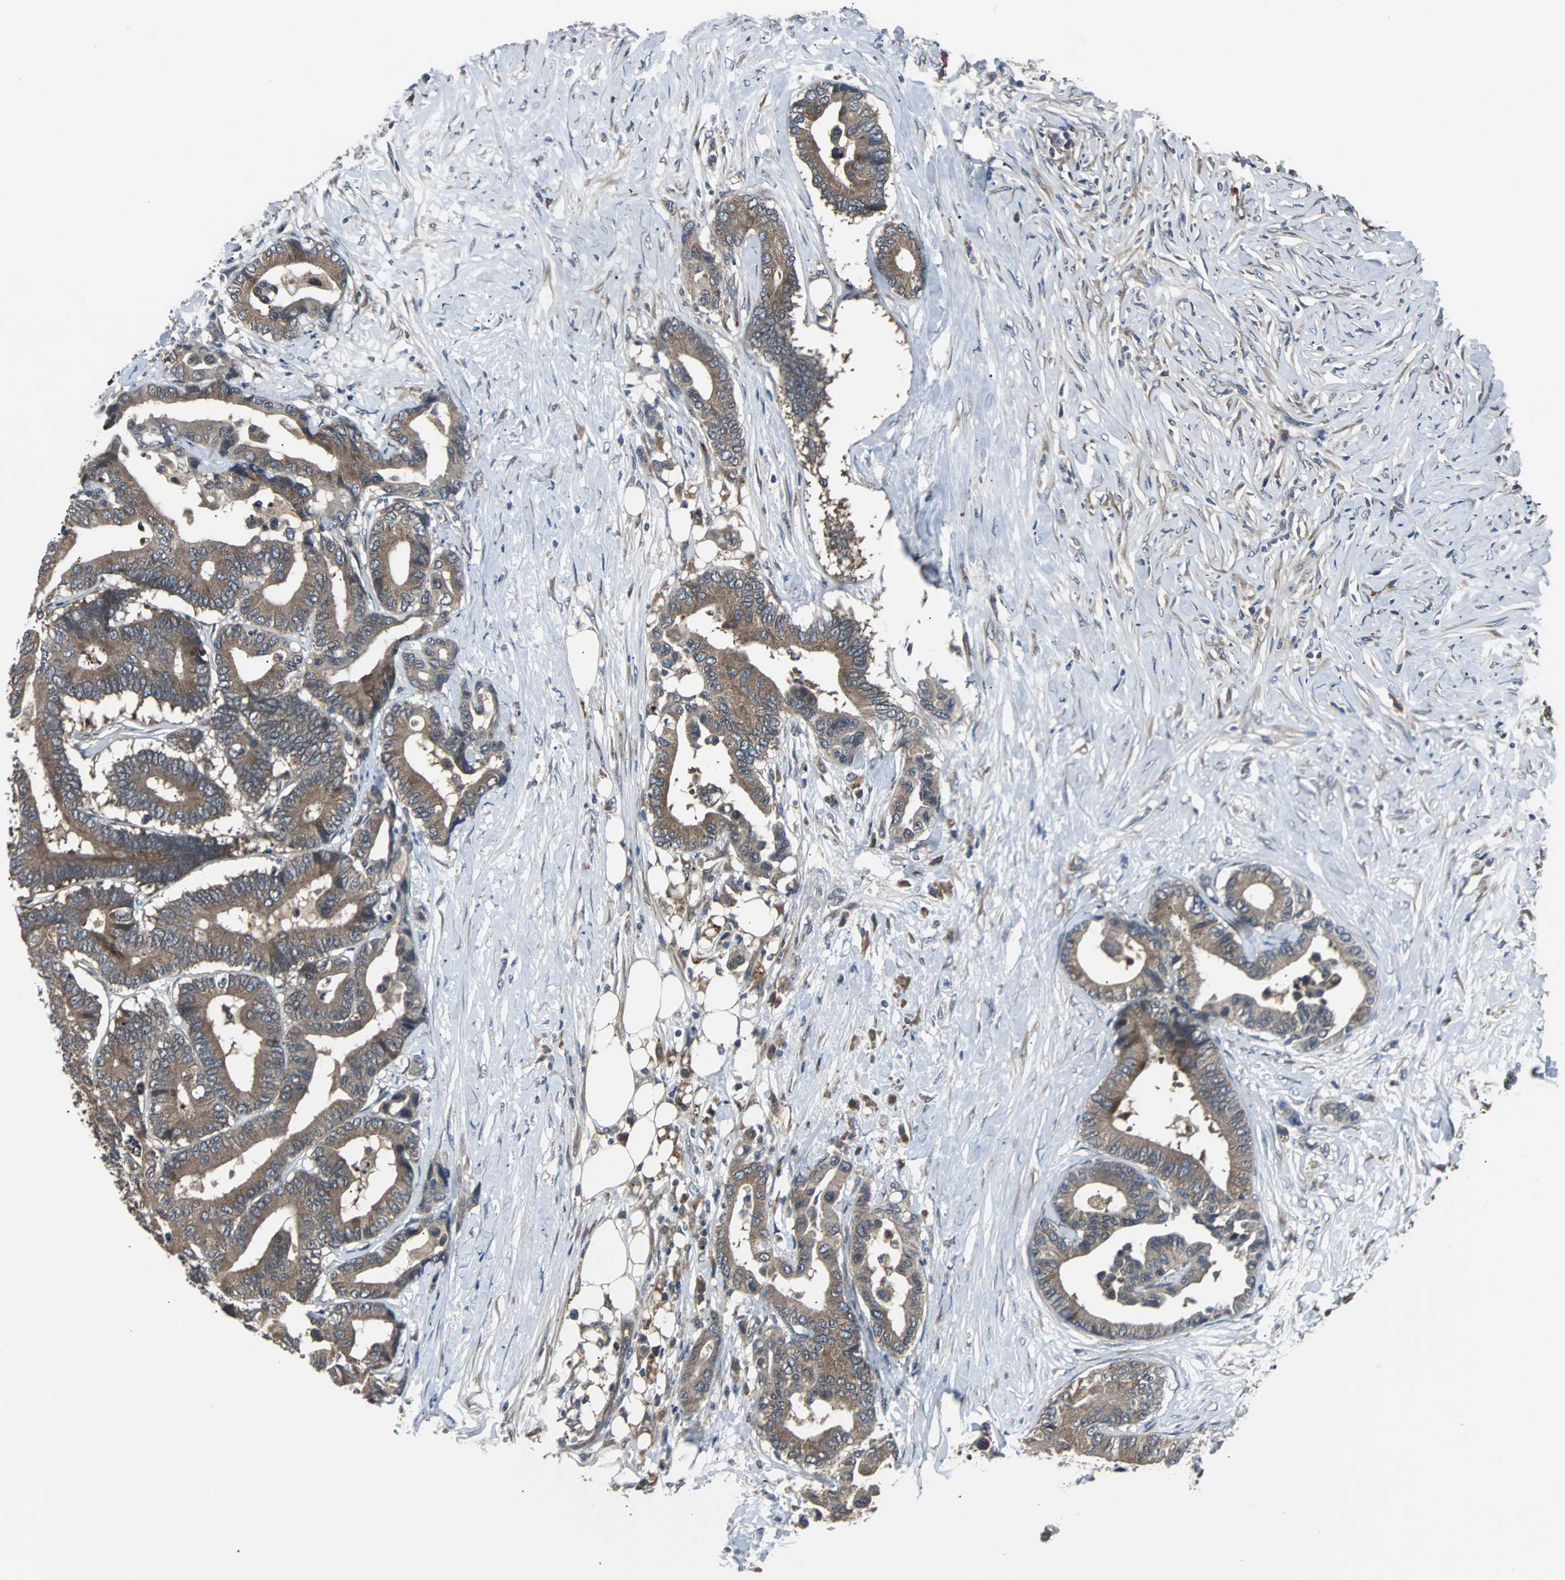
{"staining": {"intensity": "moderate", "quantity": ">75%", "location": "cytoplasmic/membranous"}, "tissue": "colorectal cancer", "cell_type": "Tumor cells", "image_type": "cancer", "snomed": [{"axis": "morphology", "description": "Normal tissue, NOS"}, {"axis": "morphology", "description": "Adenocarcinoma, NOS"}, {"axis": "topography", "description": "Colon"}], "caption": "Moderate cytoplasmic/membranous staining is identified in approximately >75% of tumor cells in colorectal adenocarcinoma.", "gene": "ARF1", "patient": {"sex": "male", "age": 82}}